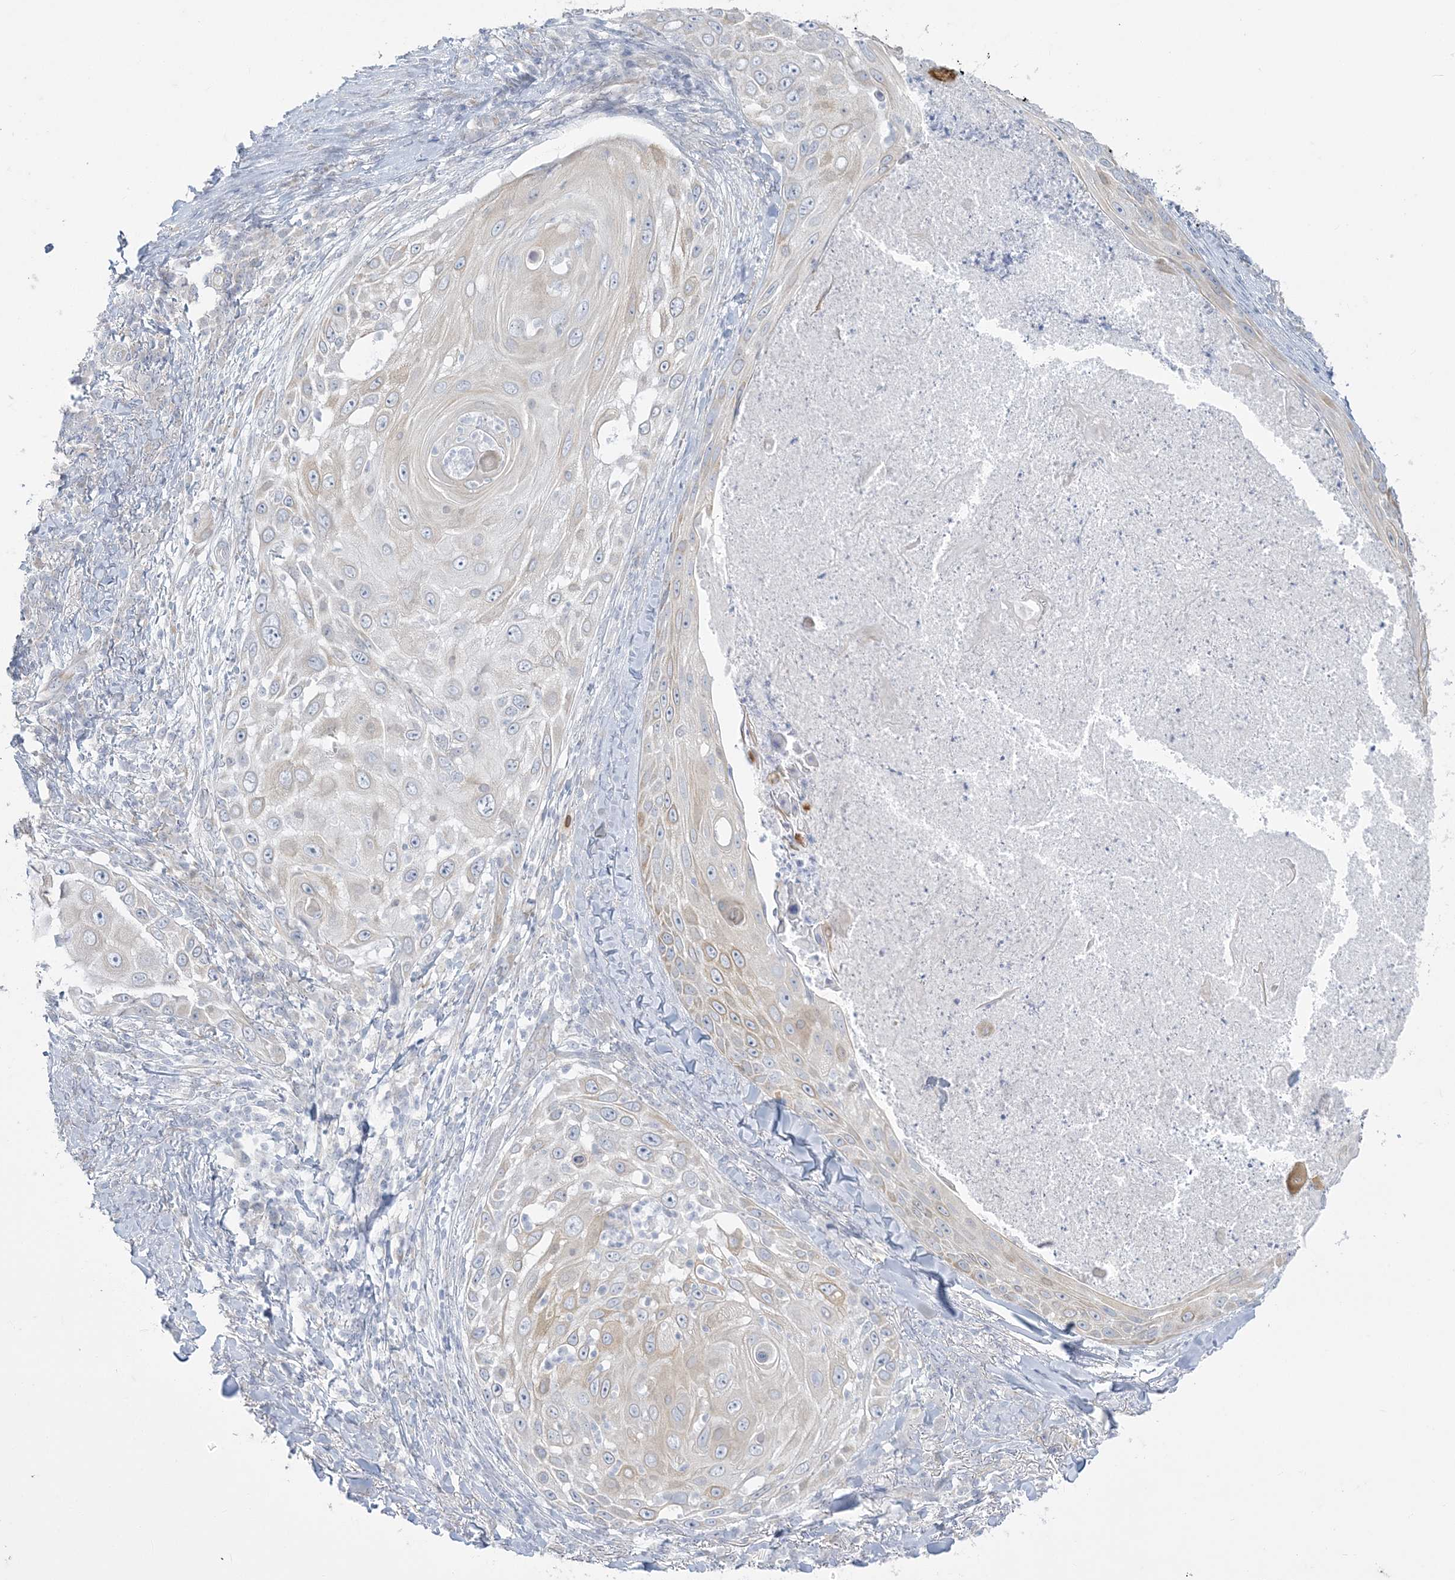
{"staining": {"intensity": "negative", "quantity": "none", "location": "none"}, "tissue": "skin cancer", "cell_type": "Tumor cells", "image_type": "cancer", "snomed": [{"axis": "morphology", "description": "Squamous cell carcinoma, NOS"}, {"axis": "topography", "description": "Skin"}], "caption": "IHC of skin cancer shows no staining in tumor cells.", "gene": "ZC3H6", "patient": {"sex": "female", "age": 44}}